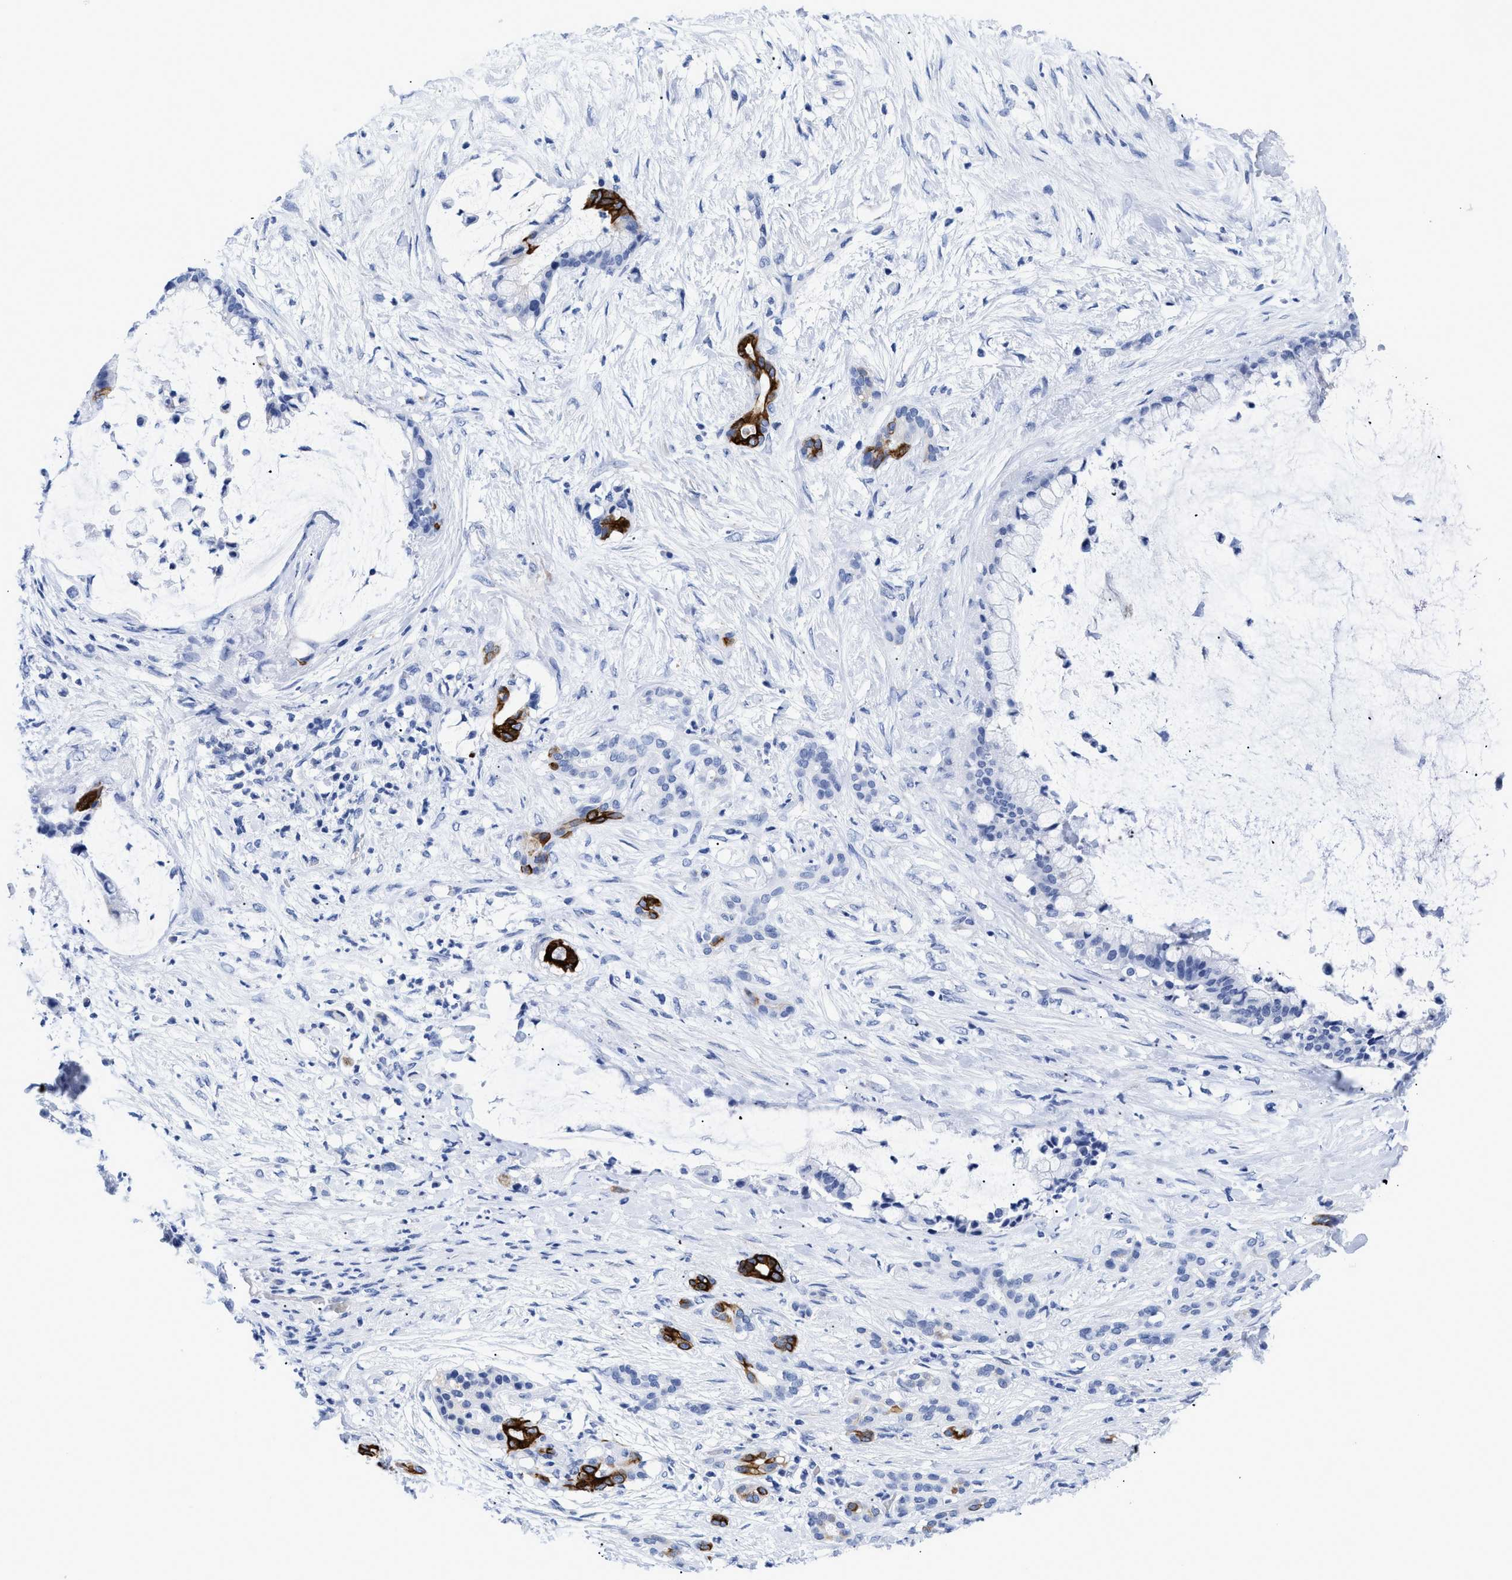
{"staining": {"intensity": "strong", "quantity": "<25%", "location": "cytoplasmic/membranous"}, "tissue": "pancreatic cancer", "cell_type": "Tumor cells", "image_type": "cancer", "snomed": [{"axis": "morphology", "description": "Adenocarcinoma, NOS"}, {"axis": "topography", "description": "Pancreas"}], "caption": "About <25% of tumor cells in pancreatic adenocarcinoma show strong cytoplasmic/membranous protein positivity as visualized by brown immunohistochemical staining.", "gene": "DUSP26", "patient": {"sex": "male", "age": 41}}